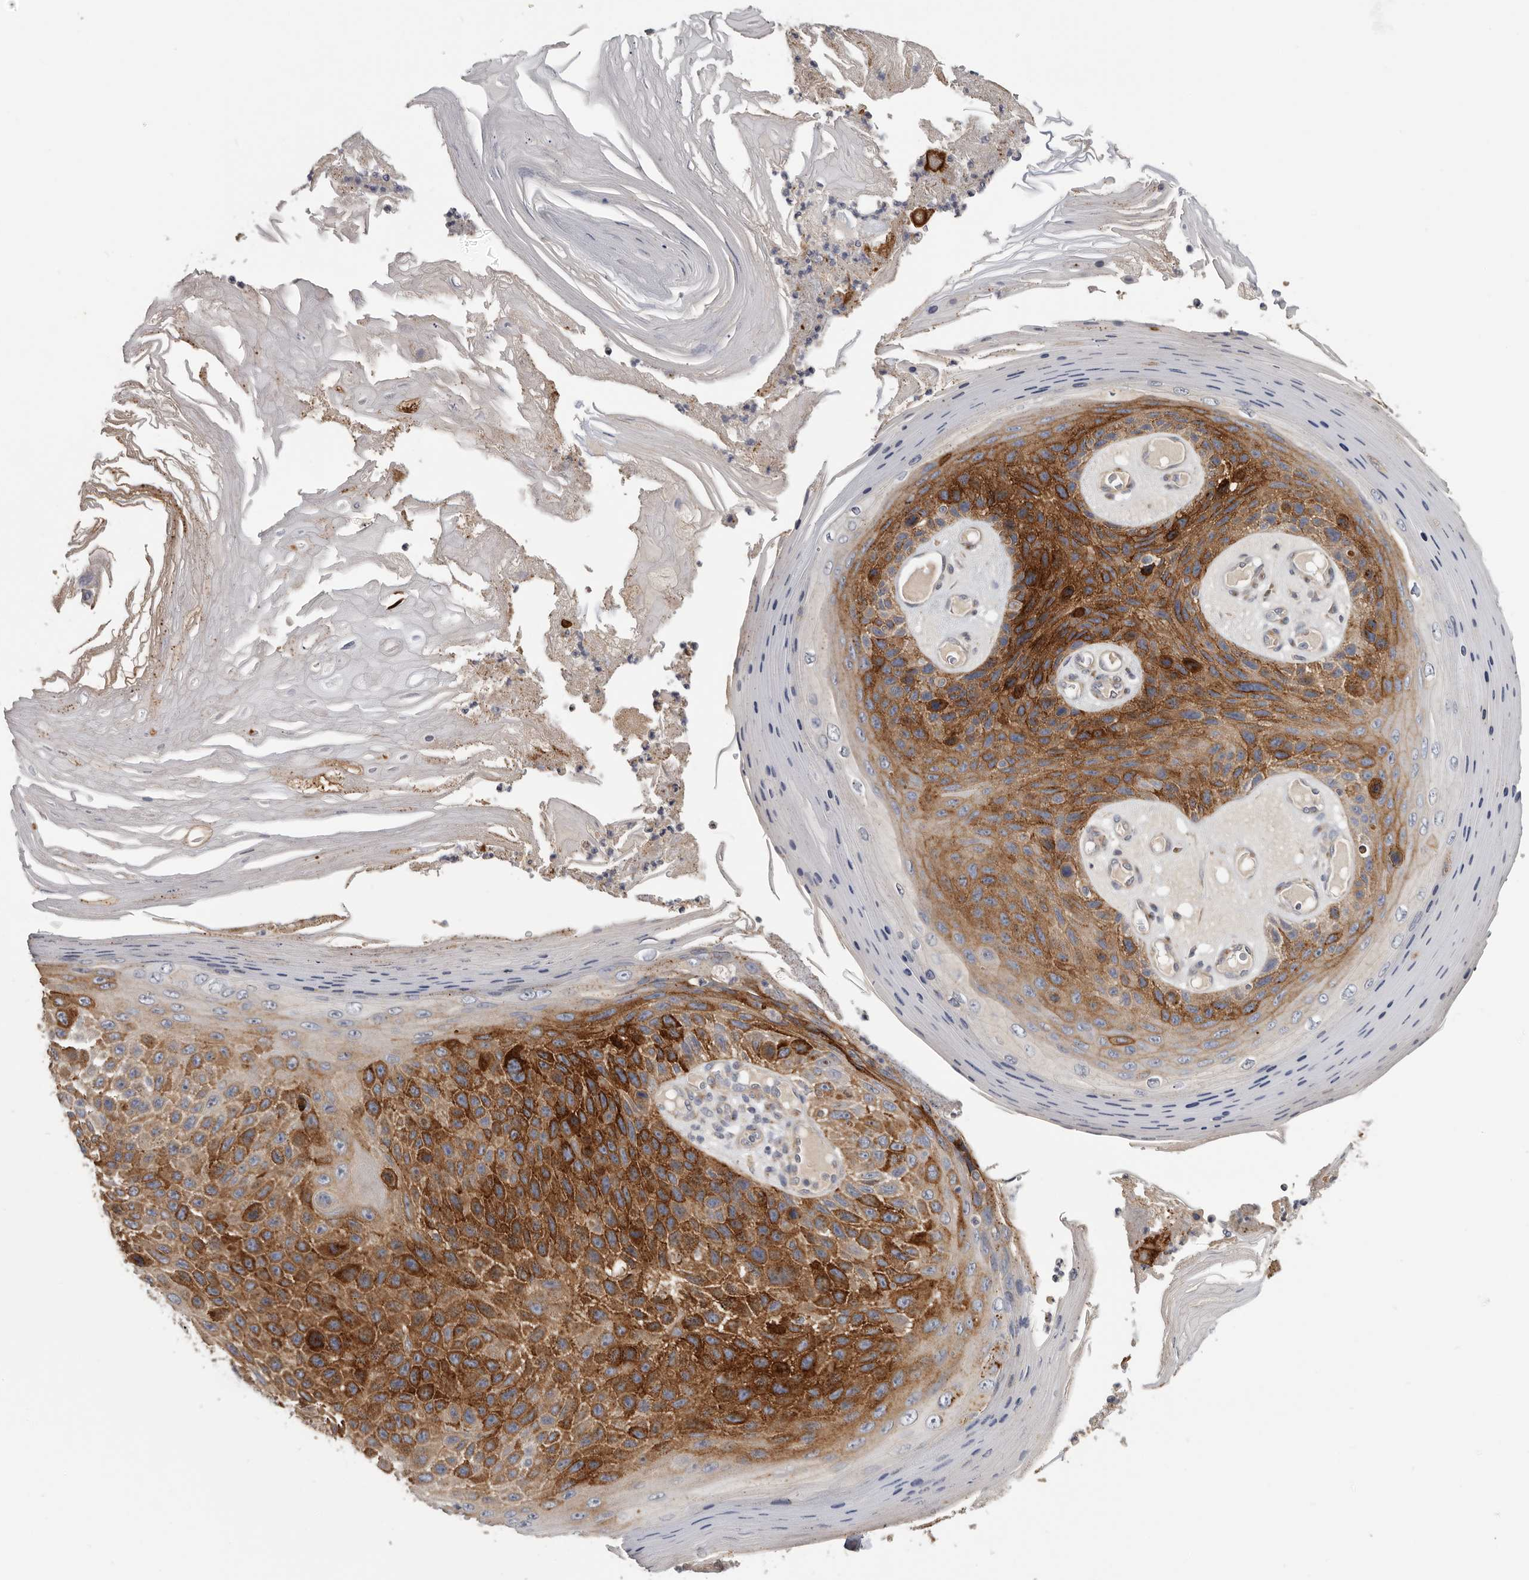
{"staining": {"intensity": "strong", "quantity": ">75%", "location": "cytoplasmic/membranous"}, "tissue": "skin cancer", "cell_type": "Tumor cells", "image_type": "cancer", "snomed": [{"axis": "morphology", "description": "Squamous cell carcinoma, NOS"}, {"axis": "topography", "description": "Skin"}], "caption": "The photomicrograph shows immunohistochemical staining of squamous cell carcinoma (skin). There is strong cytoplasmic/membranous positivity is seen in approximately >75% of tumor cells.", "gene": "TFRC", "patient": {"sex": "female", "age": 88}}